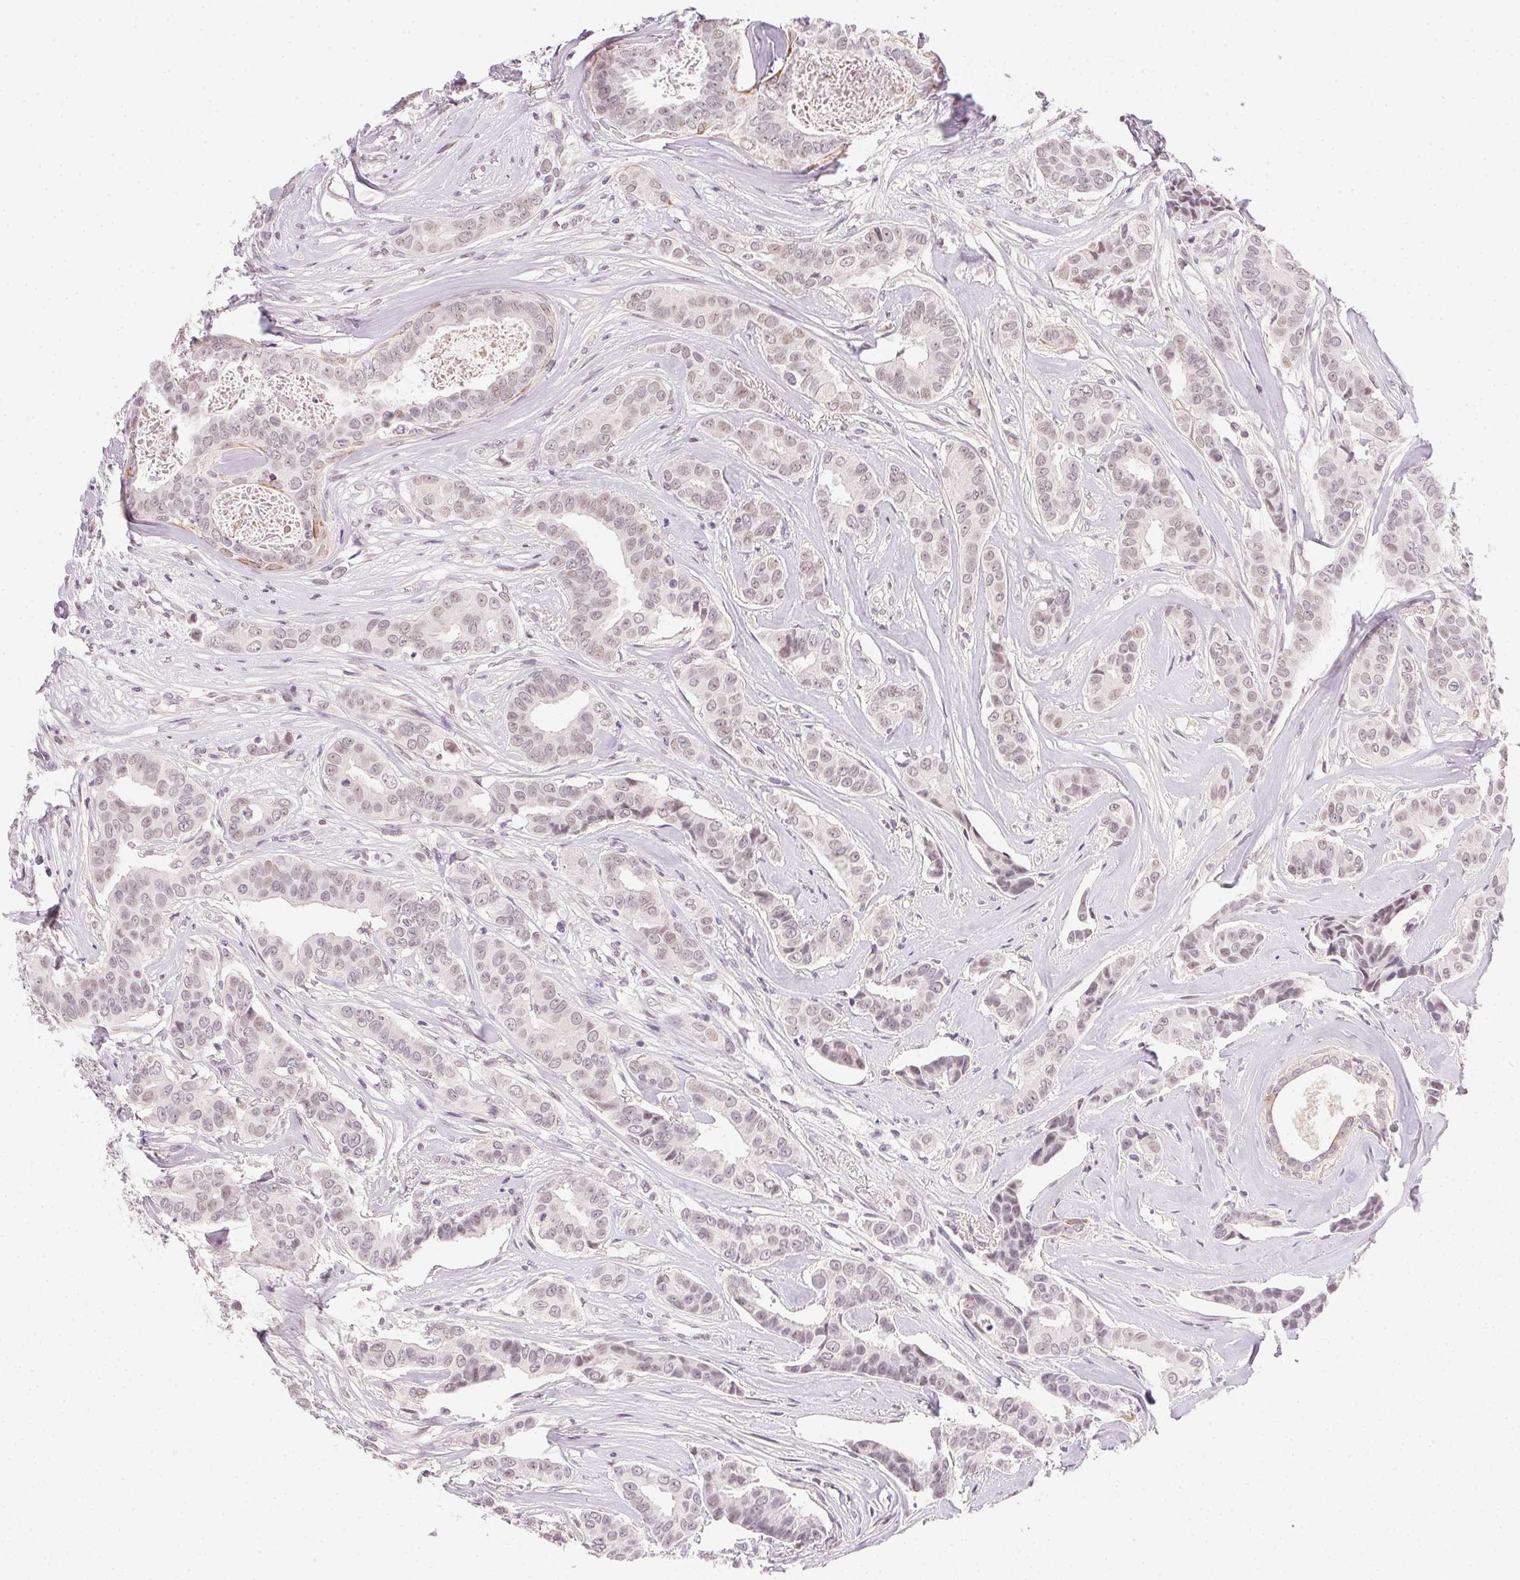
{"staining": {"intensity": "negative", "quantity": "none", "location": "none"}, "tissue": "breast cancer", "cell_type": "Tumor cells", "image_type": "cancer", "snomed": [{"axis": "morphology", "description": "Duct carcinoma"}, {"axis": "topography", "description": "Breast"}], "caption": "Immunohistochemical staining of human breast invasive ductal carcinoma displays no significant expression in tumor cells. (Stains: DAB (3,3'-diaminobenzidine) immunohistochemistry (IHC) with hematoxylin counter stain, Microscopy: brightfield microscopy at high magnification).", "gene": "FNDC4", "patient": {"sex": "female", "age": 45}}